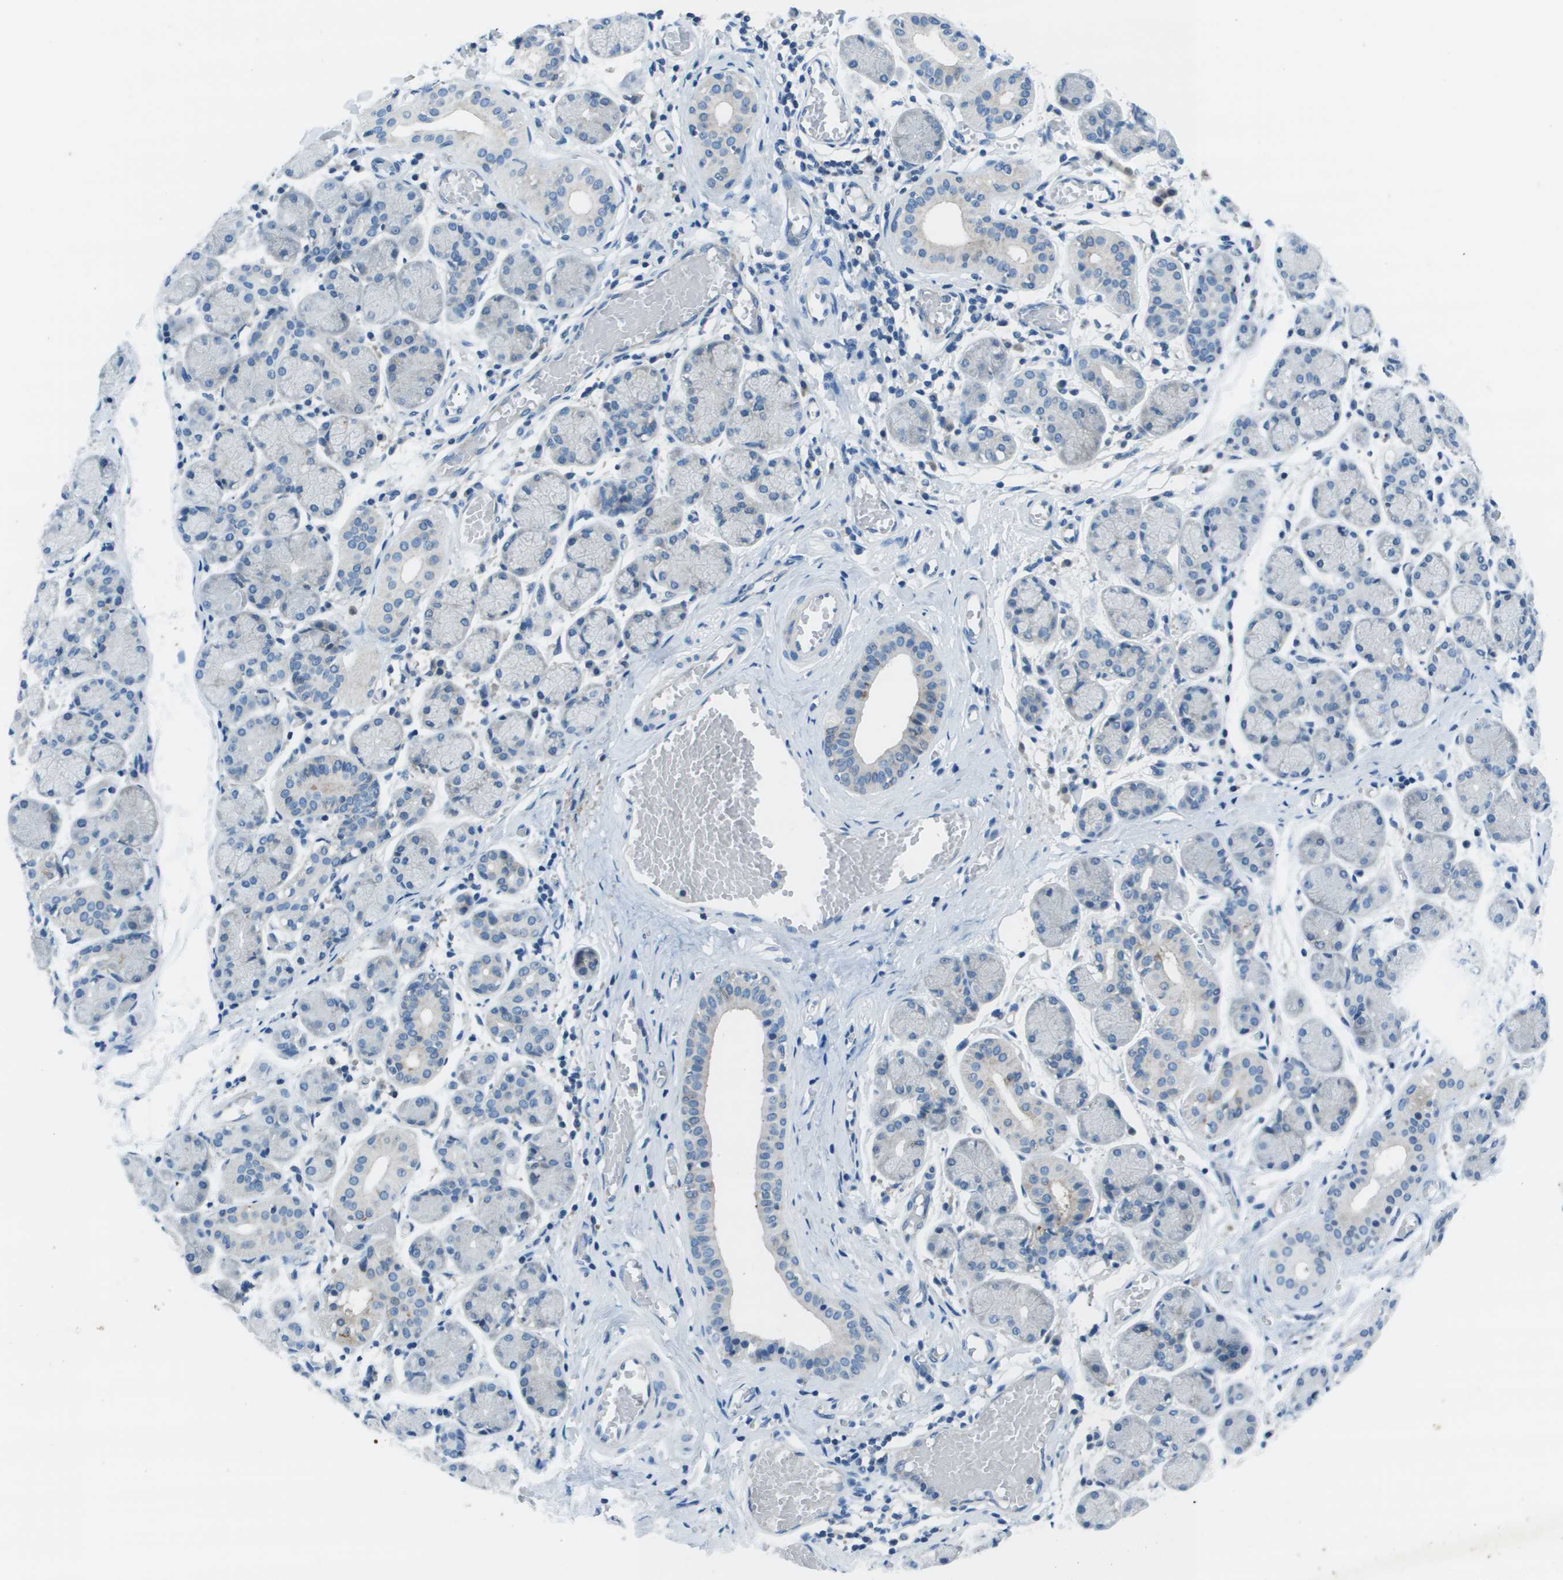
{"staining": {"intensity": "negative", "quantity": "none", "location": "none"}, "tissue": "salivary gland", "cell_type": "Glandular cells", "image_type": "normal", "snomed": [{"axis": "morphology", "description": "Normal tissue, NOS"}, {"axis": "topography", "description": "Salivary gland"}], "caption": "Glandular cells show no significant protein positivity in unremarkable salivary gland. (DAB IHC with hematoxylin counter stain).", "gene": "STIP1", "patient": {"sex": "female", "age": 24}}